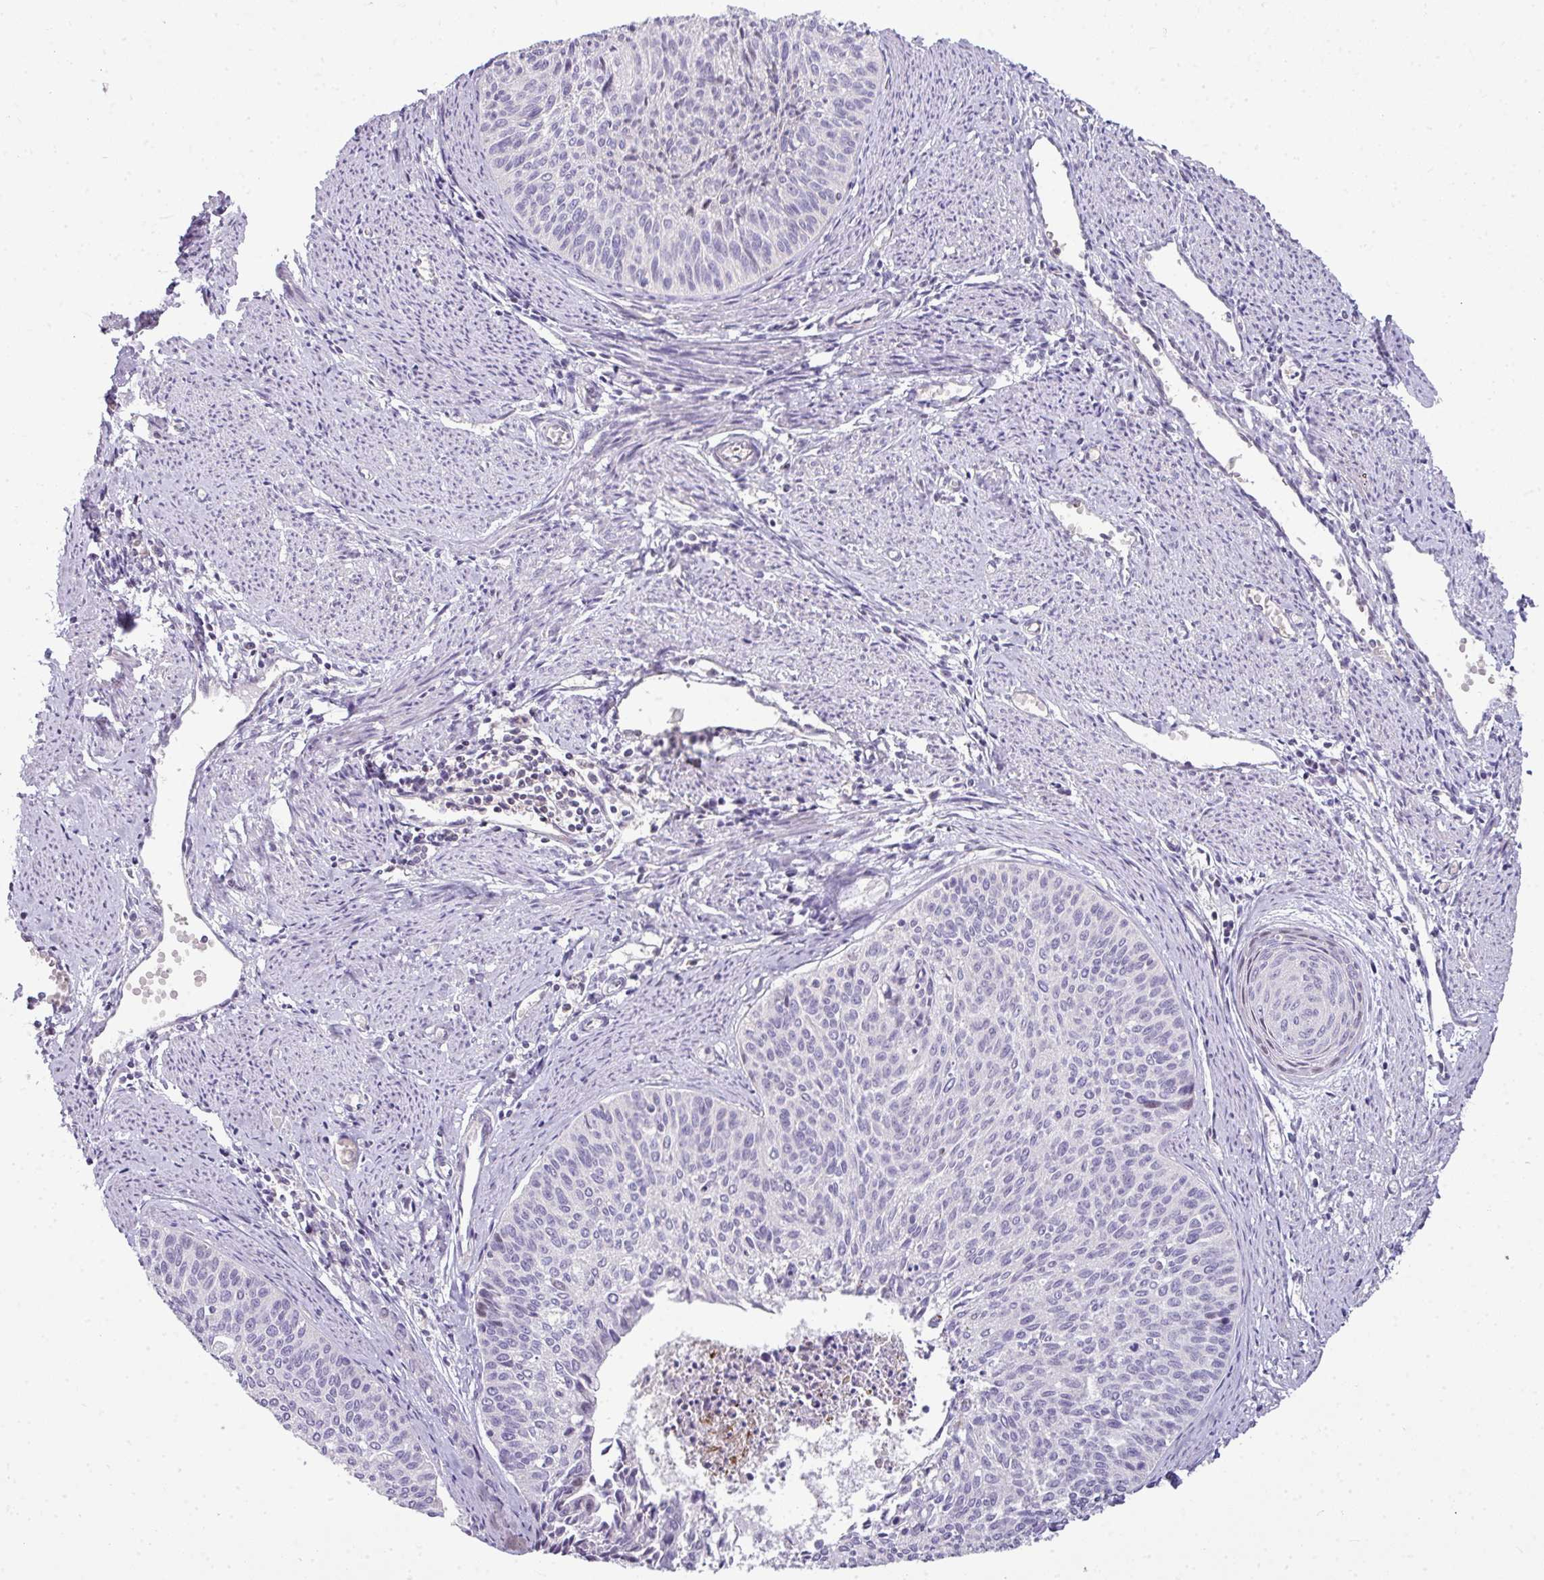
{"staining": {"intensity": "negative", "quantity": "none", "location": "none"}, "tissue": "cervical cancer", "cell_type": "Tumor cells", "image_type": "cancer", "snomed": [{"axis": "morphology", "description": "Squamous cell carcinoma, NOS"}, {"axis": "topography", "description": "Cervix"}], "caption": "Immunohistochemical staining of human cervical cancer displays no significant expression in tumor cells. (DAB immunohistochemistry (IHC) visualized using brightfield microscopy, high magnification).", "gene": "STAT5A", "patient": {"sex": "female", "age": 55}}